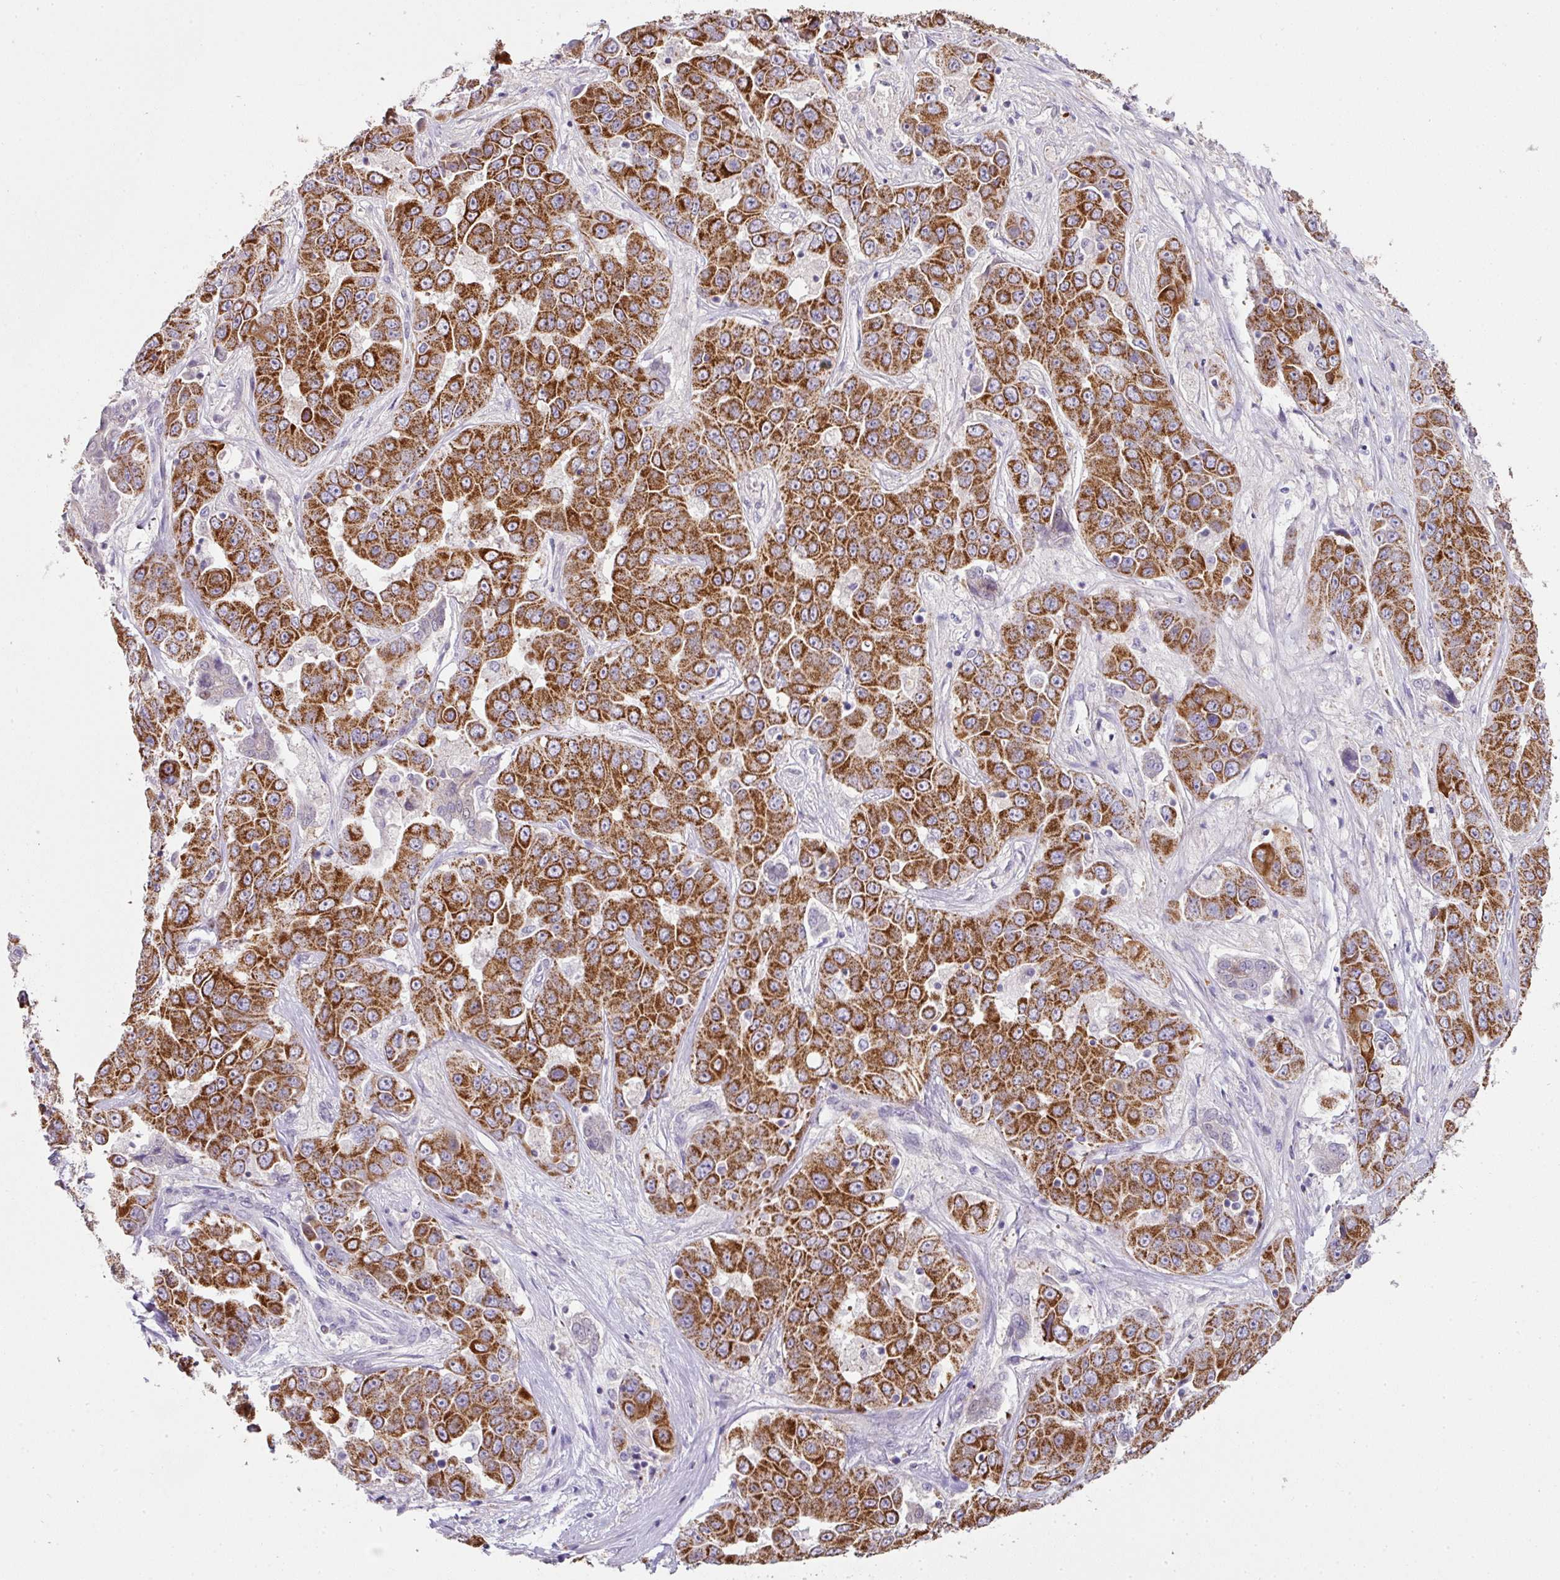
{"staining": {"intensity": "strong", "quantity": ">75%", "location": "cytoplasmic/membranous"}, "tissue": "liver cancer", "cell_type": "Tumor cells", "image_type": "cancer", "snomed": [{"axis": "morphology", "description": "Cholangiocarcinoma"}, {"axis": "topography", "description": "Liver"}], "caption": "Liver cholangiocarcinoma stained for a protein demonstrates strong cytoplasmic/membranous positivity in tumor cells.", "gene": "ANKRD18A", "patient": {"sex": "female", "age": 52}}